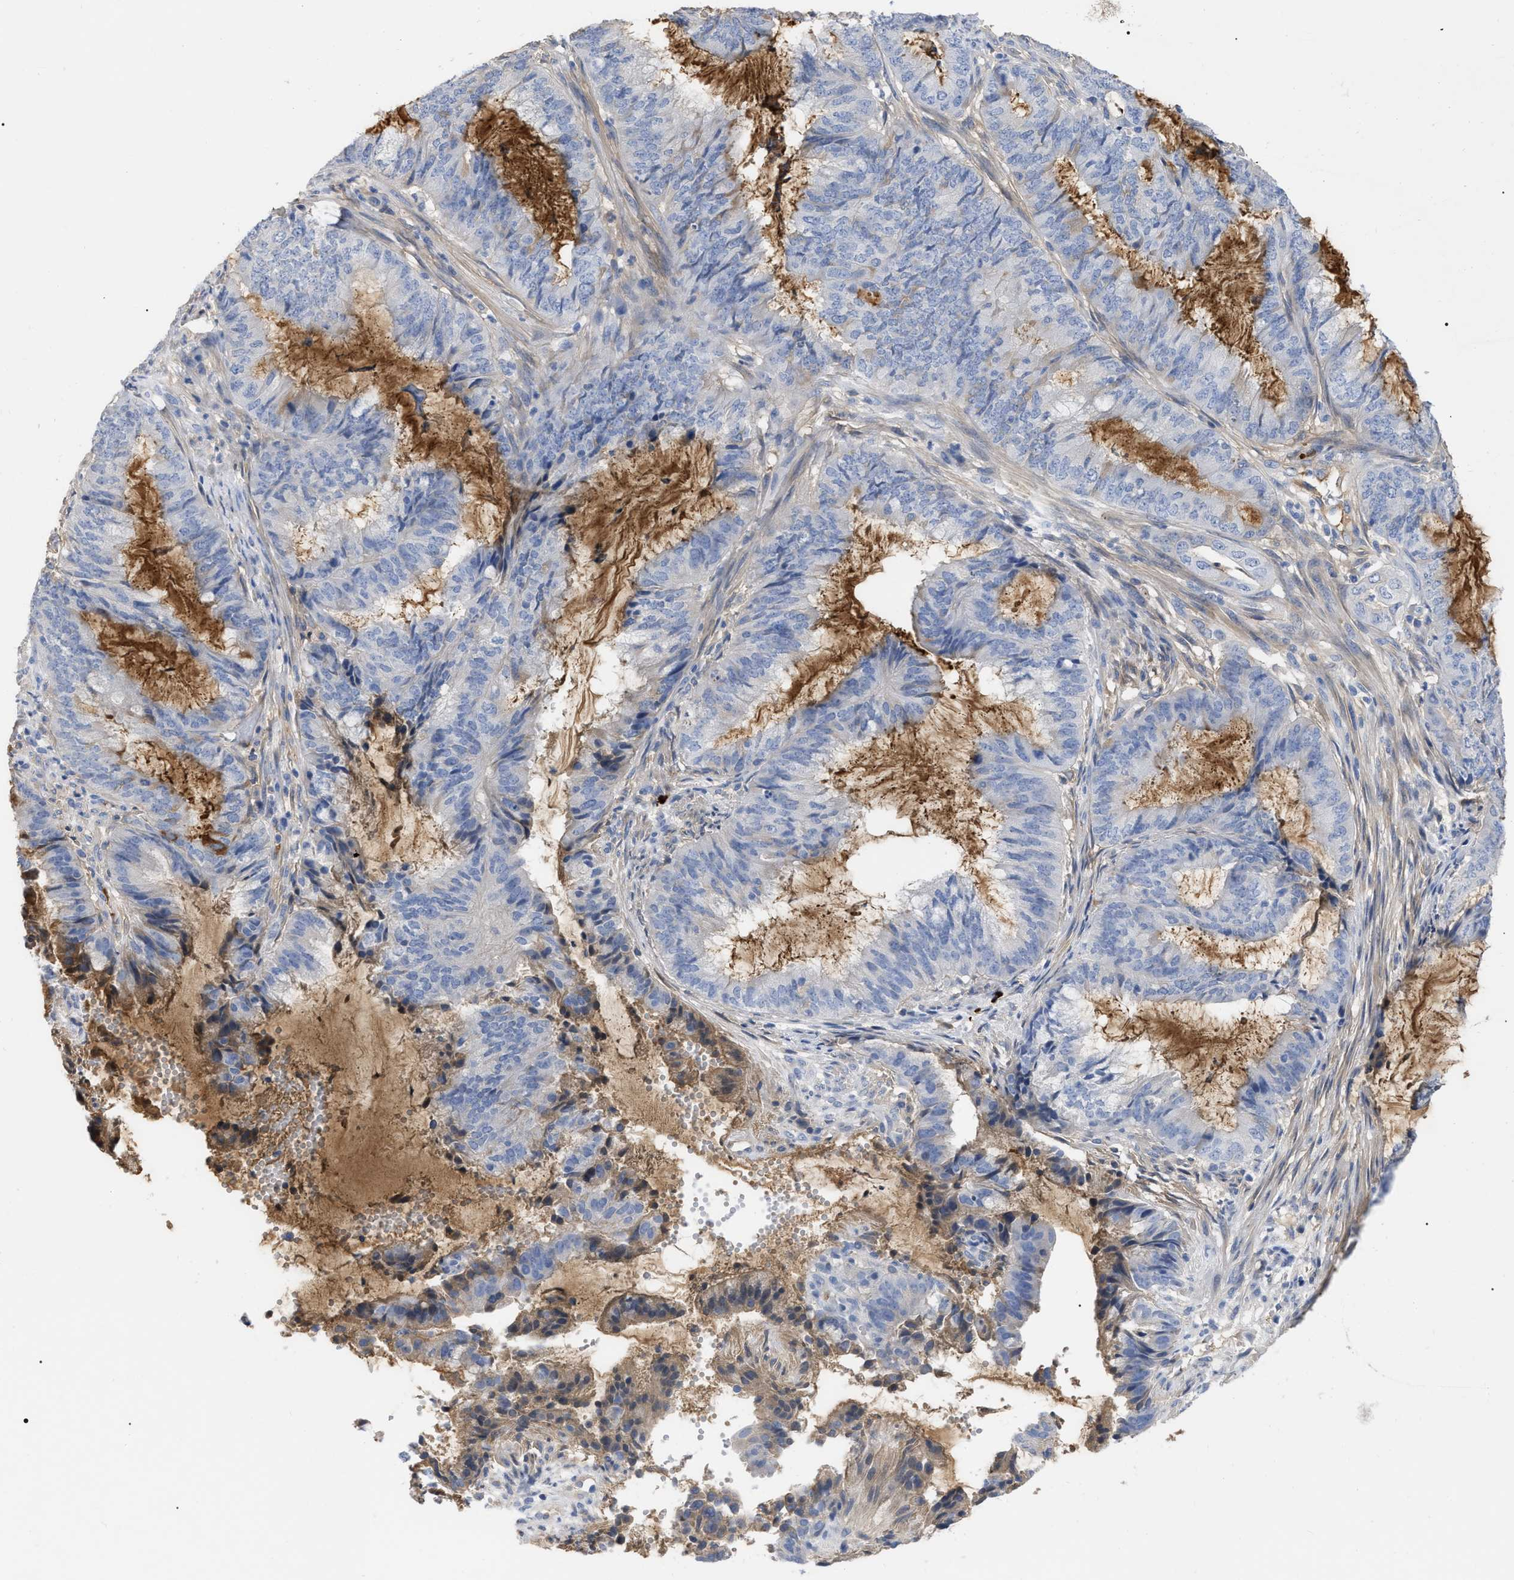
{"staining": {"intensity": "negative", "quantity": "none", "location": "none"}, "tissue": "endometrial cancer", "cell_type": "Tumor cells", "image_type": "cancer", "snomed": [{"axis": "morphology", "description": "Adenocarcinoma, NOS"}, {"axis": "topography", "description": "Endometrium"}], "caption": "The micrograph reveals no staining of tumor cells in endometrial cancer.", "gene": "IGHV5-51", "patient": {"sex": "female", "age": 51}}